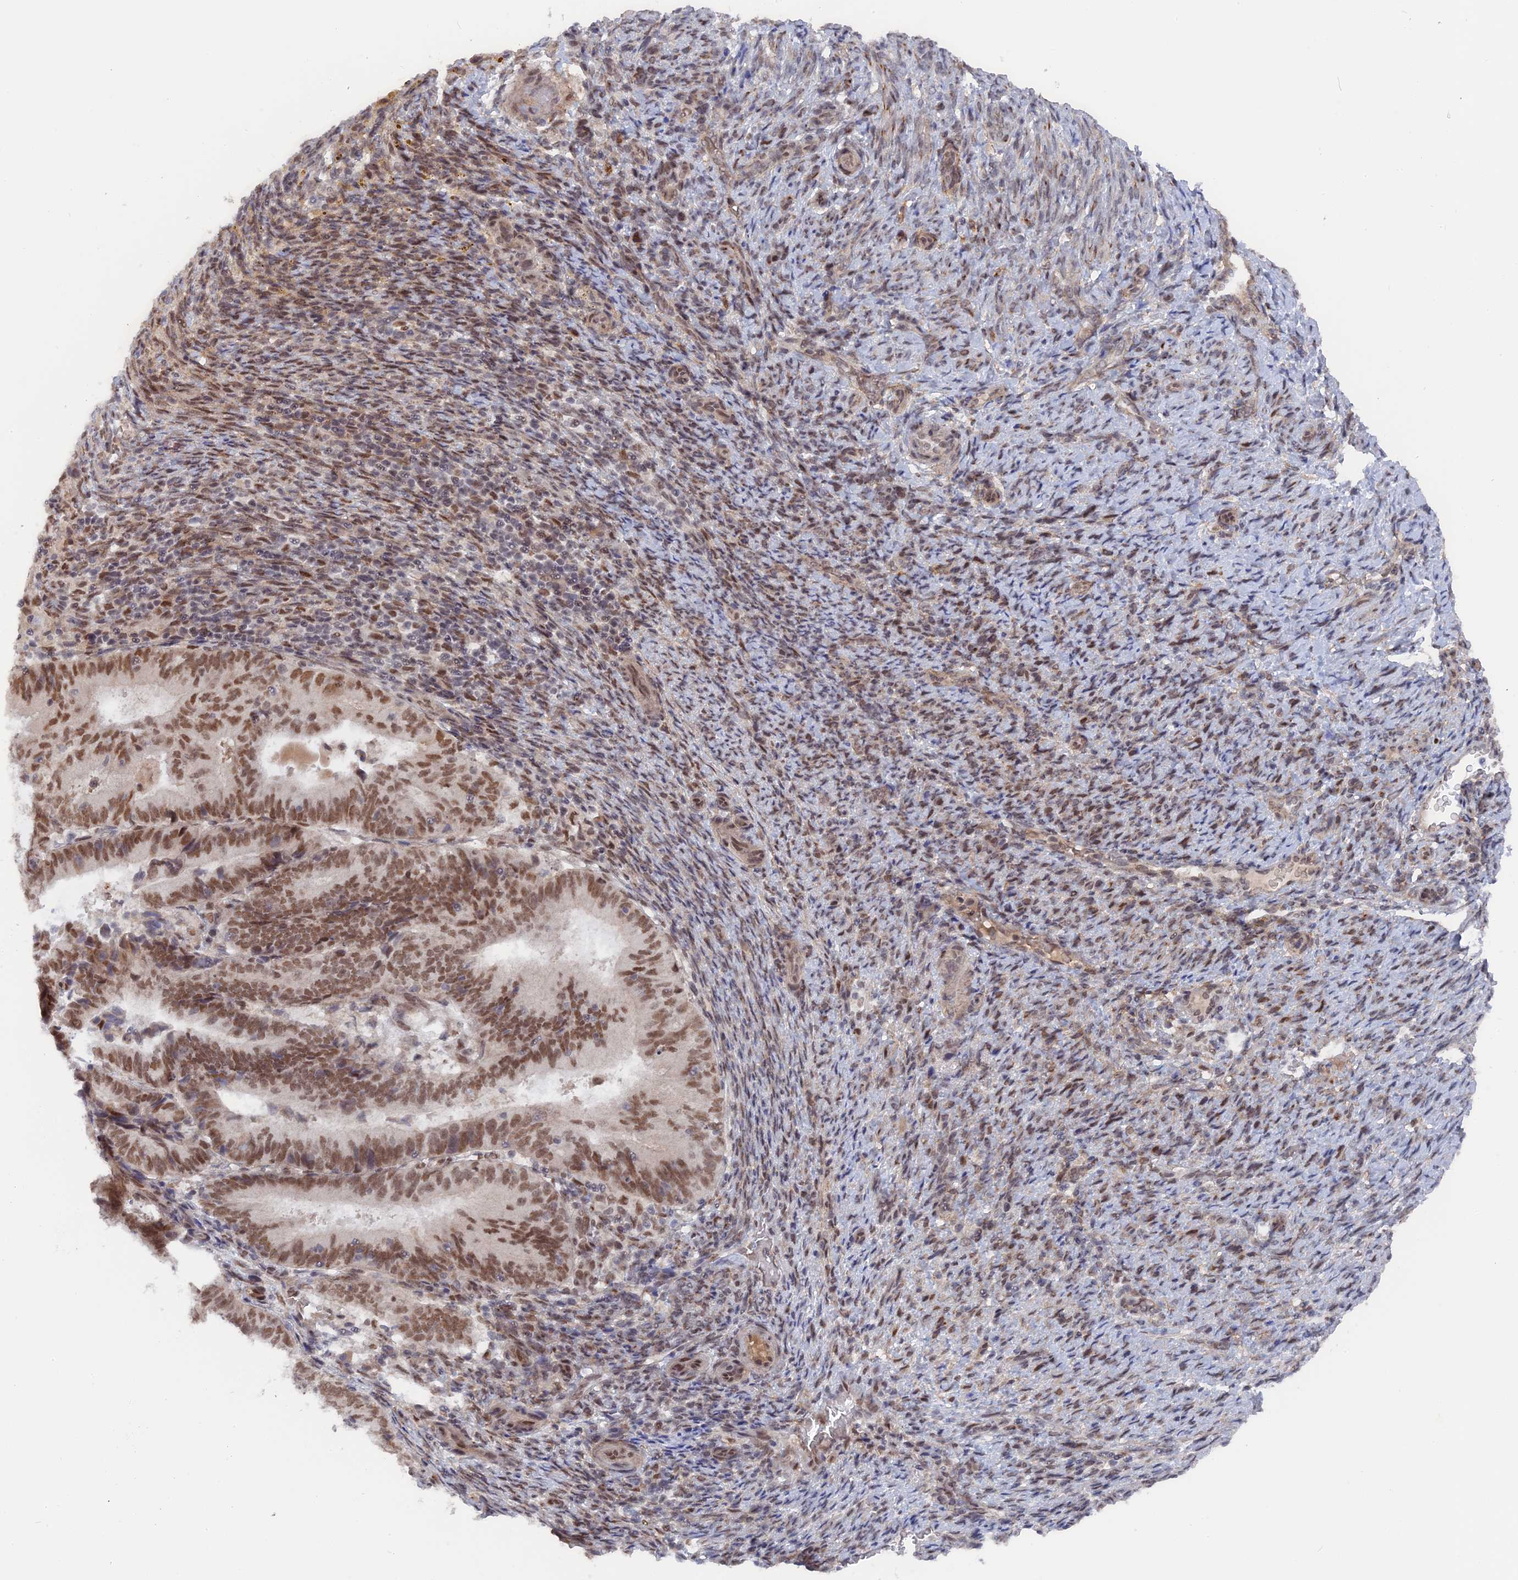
{"staining": {"intensity": "moderate", "quantity": ">75%", "location": "nuclear"}, "tissue": "endometrial cancer", "cell_type": "Tumor cells", "image_type": "cancer", "snomed": [{"axis": "morphology", "description": "Adenocarcinoma, NOS"}, {"axis": "topography", "description": "Endometrium"}], "caption": "IHC histopathology image of human adenocarcinoma (endometrial) stained for a protein (brown), which demonstrates medium levels of moderate nuclear staining in about >75% of tumor cells.", "gene": "CCDC85A", "patient": {"sex": "female", "age": 70}}